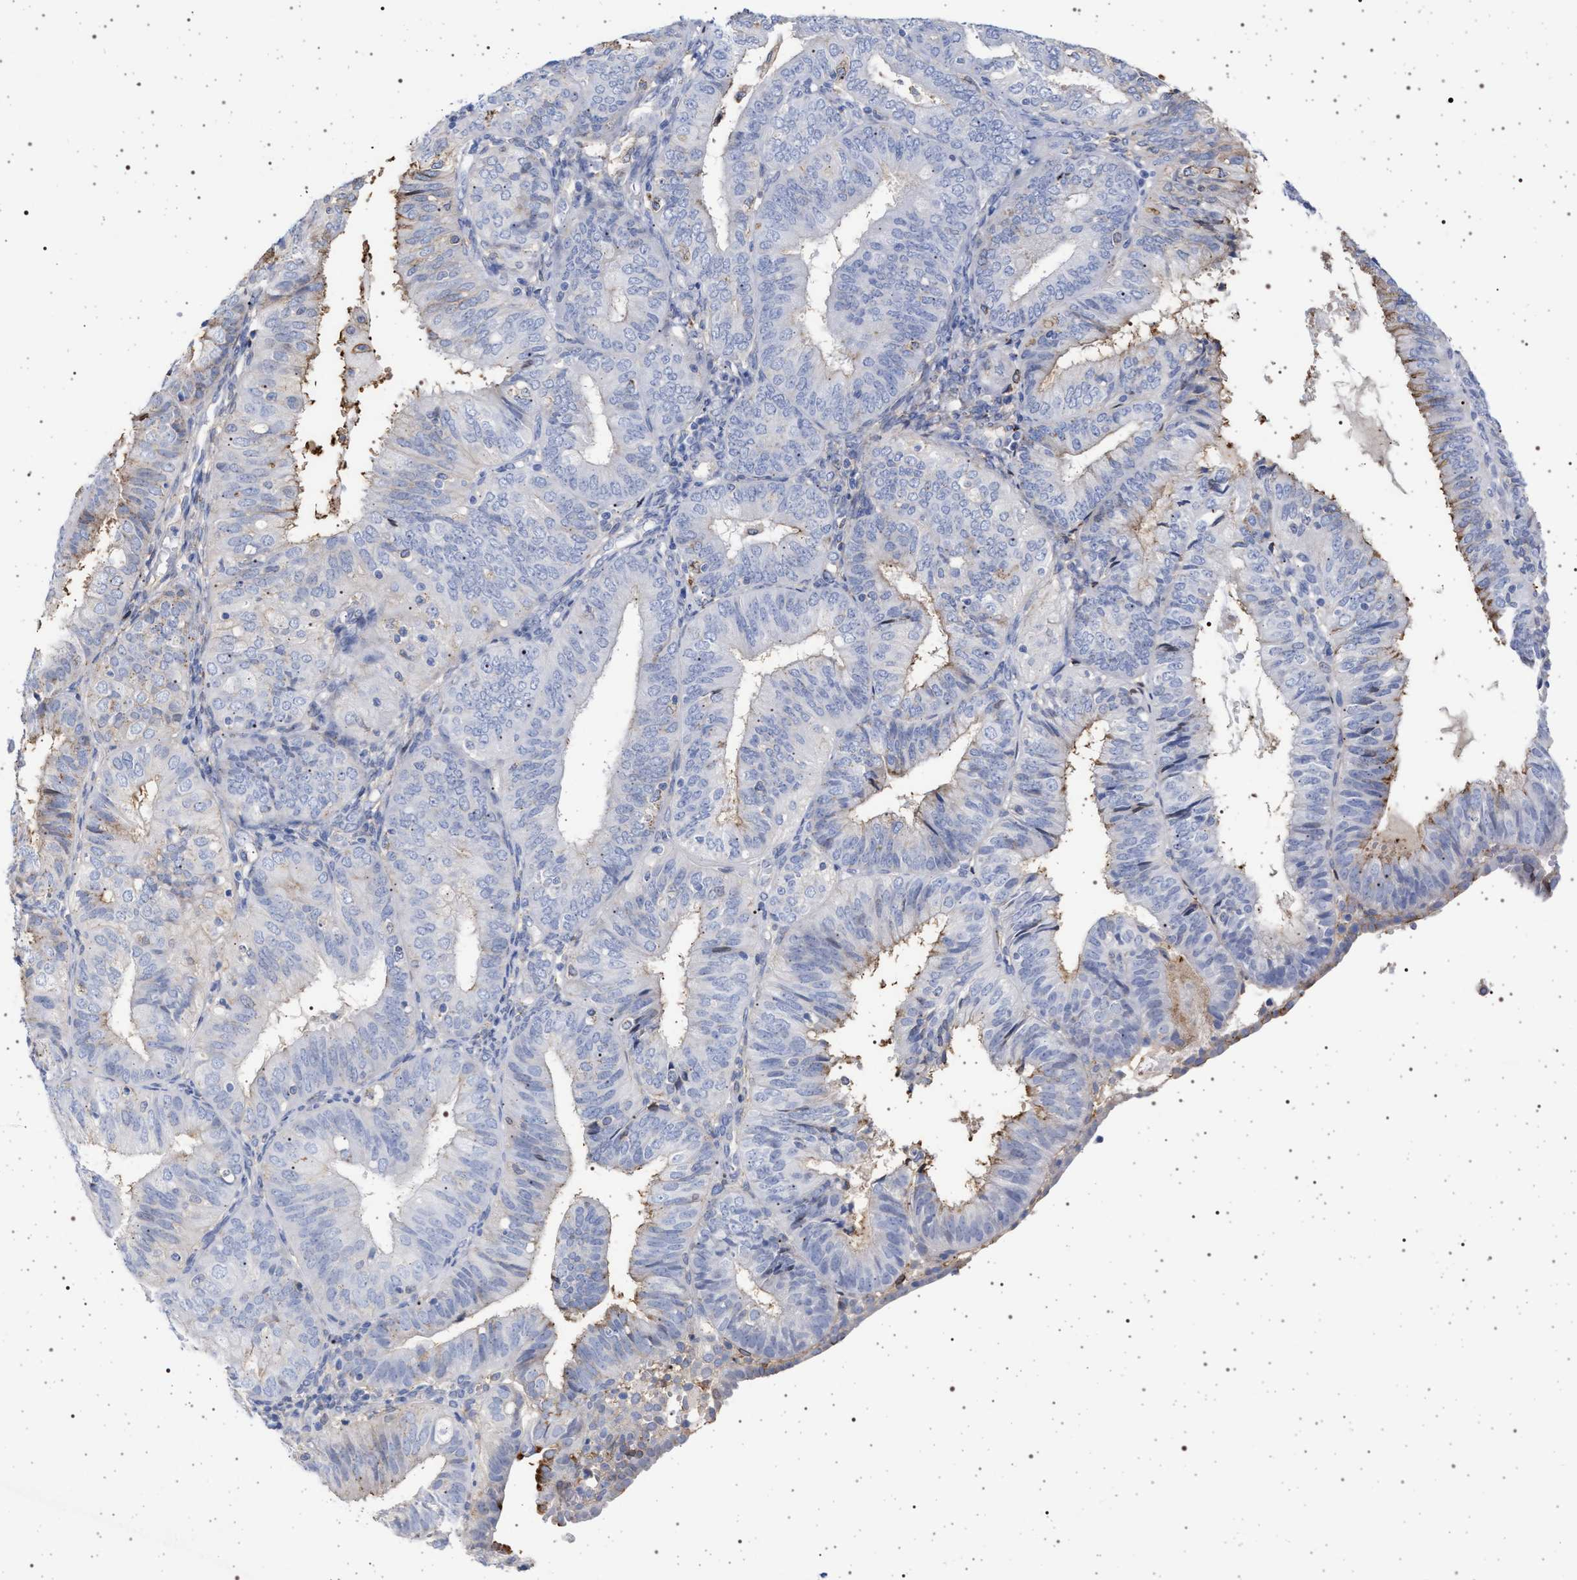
{"staining": {"intensity": "negative", "quantity": "none", "location": "none"}, "tissue": "endometrial cancer", "cell_type": "Tumor cells", "image_type": "cancer", "snomed": [{"axis": "morphology", "description": "Adenocarcinoma, NOS"}, {"axis": "topography", "description": "Endometrium"}], "caption": "Tumor cells are negative for protein expression in human endometrial adenocarcinoma.", "gene": "PLG", "patient": {"sex": "female", "age": 58}}